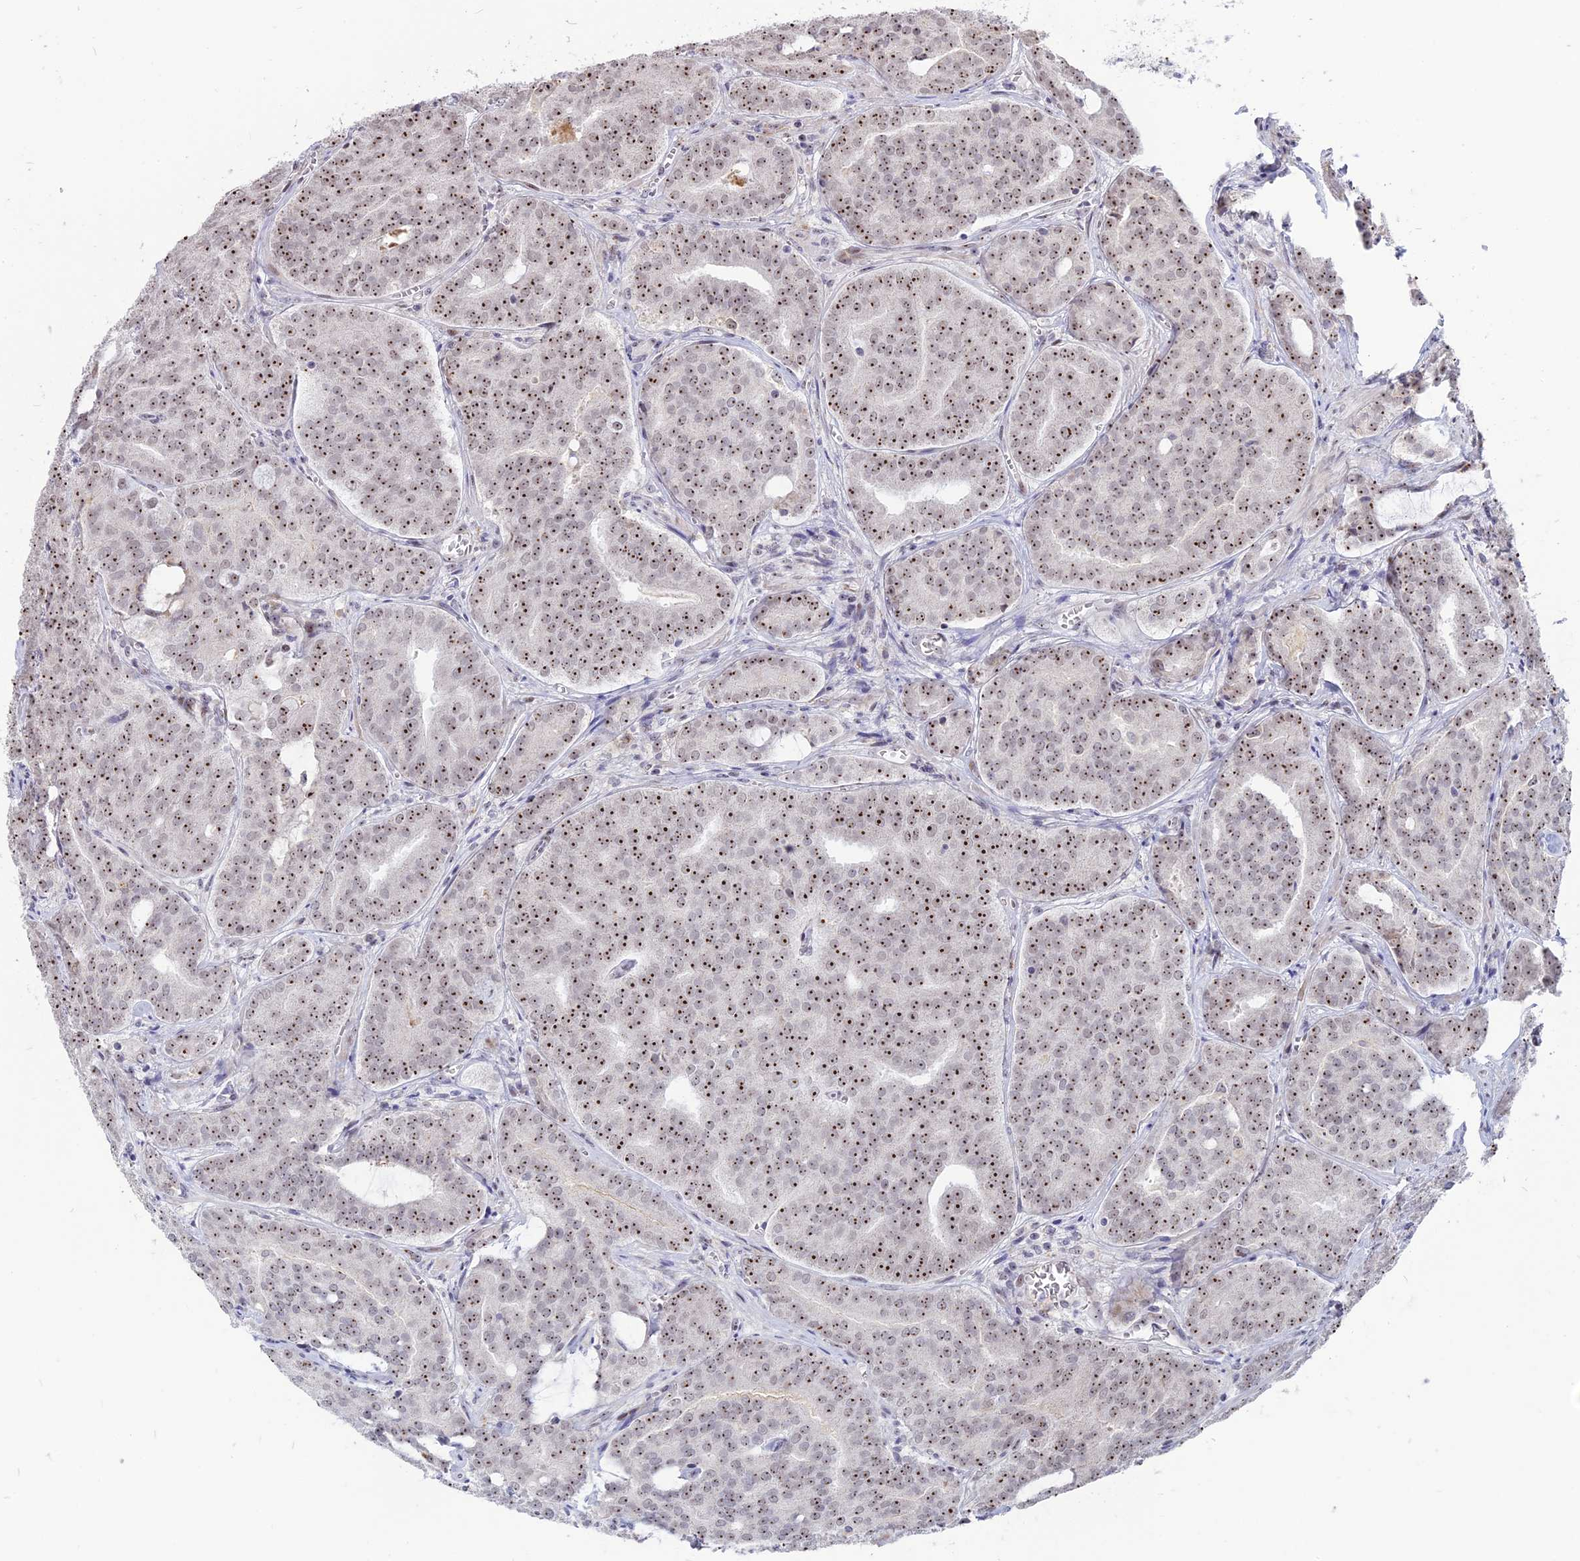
{"staining": {"intensity": "strong", "quantity": ">75%", "location": "nuclear"}, "tissue": "prostate cancer", "cell_type": "Tumor cells", "image_type": "cancer", "snomed": [{"axis": "morphology", "description": "Adenocarcinoma, High grade"}, {"axis": "topography", "description": "Prostate"}], "caption": "Human prostate cancer (high-grade adenocarcinoma) stained with a brown dye demonstrates strong nuclear positive expression in approximately >75% of tumor cells.", "gene": "FAM131A", "patient": {"sex": "male", "age": 55}}